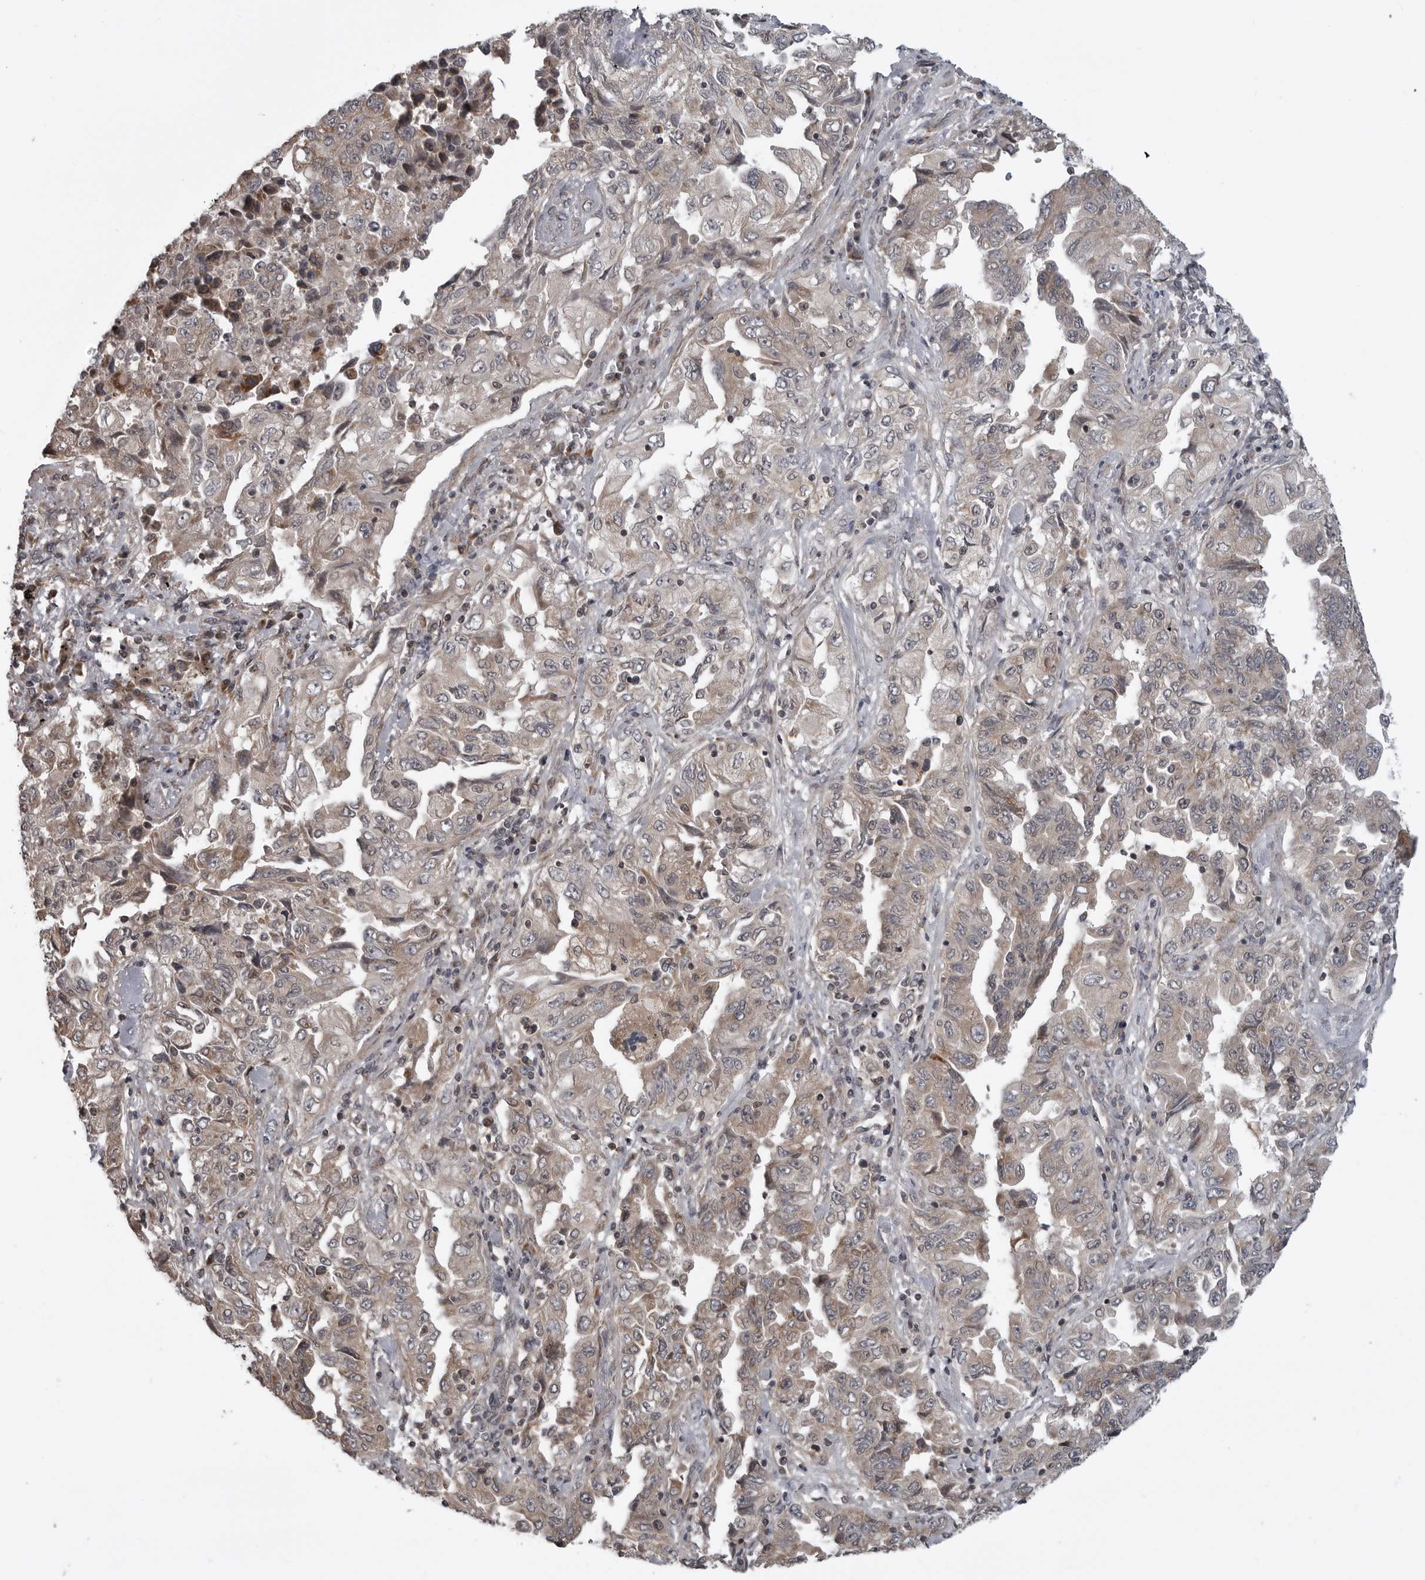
{"staining": {"intensity": "weak", "quantity": ">75%", "location": "cytoplasmic/membranous"}, "tissue": "lung cancer", "cell_type": "Tumor cells", "image_type": "cancer", "snomed": [{"axis": "morphology", "description": "Adenocarcinoma, NOS"}, {"axis": "topography", "description": "Lung"}], "caption": "Brown immunohistochemical staining in adenocarcinoma (lung) shows weak cytoplasmic/membranous expression in approximately >75% of tumor cells.", "gene": "FAAP100", "patient": {"sex": "female", "age": 51}}